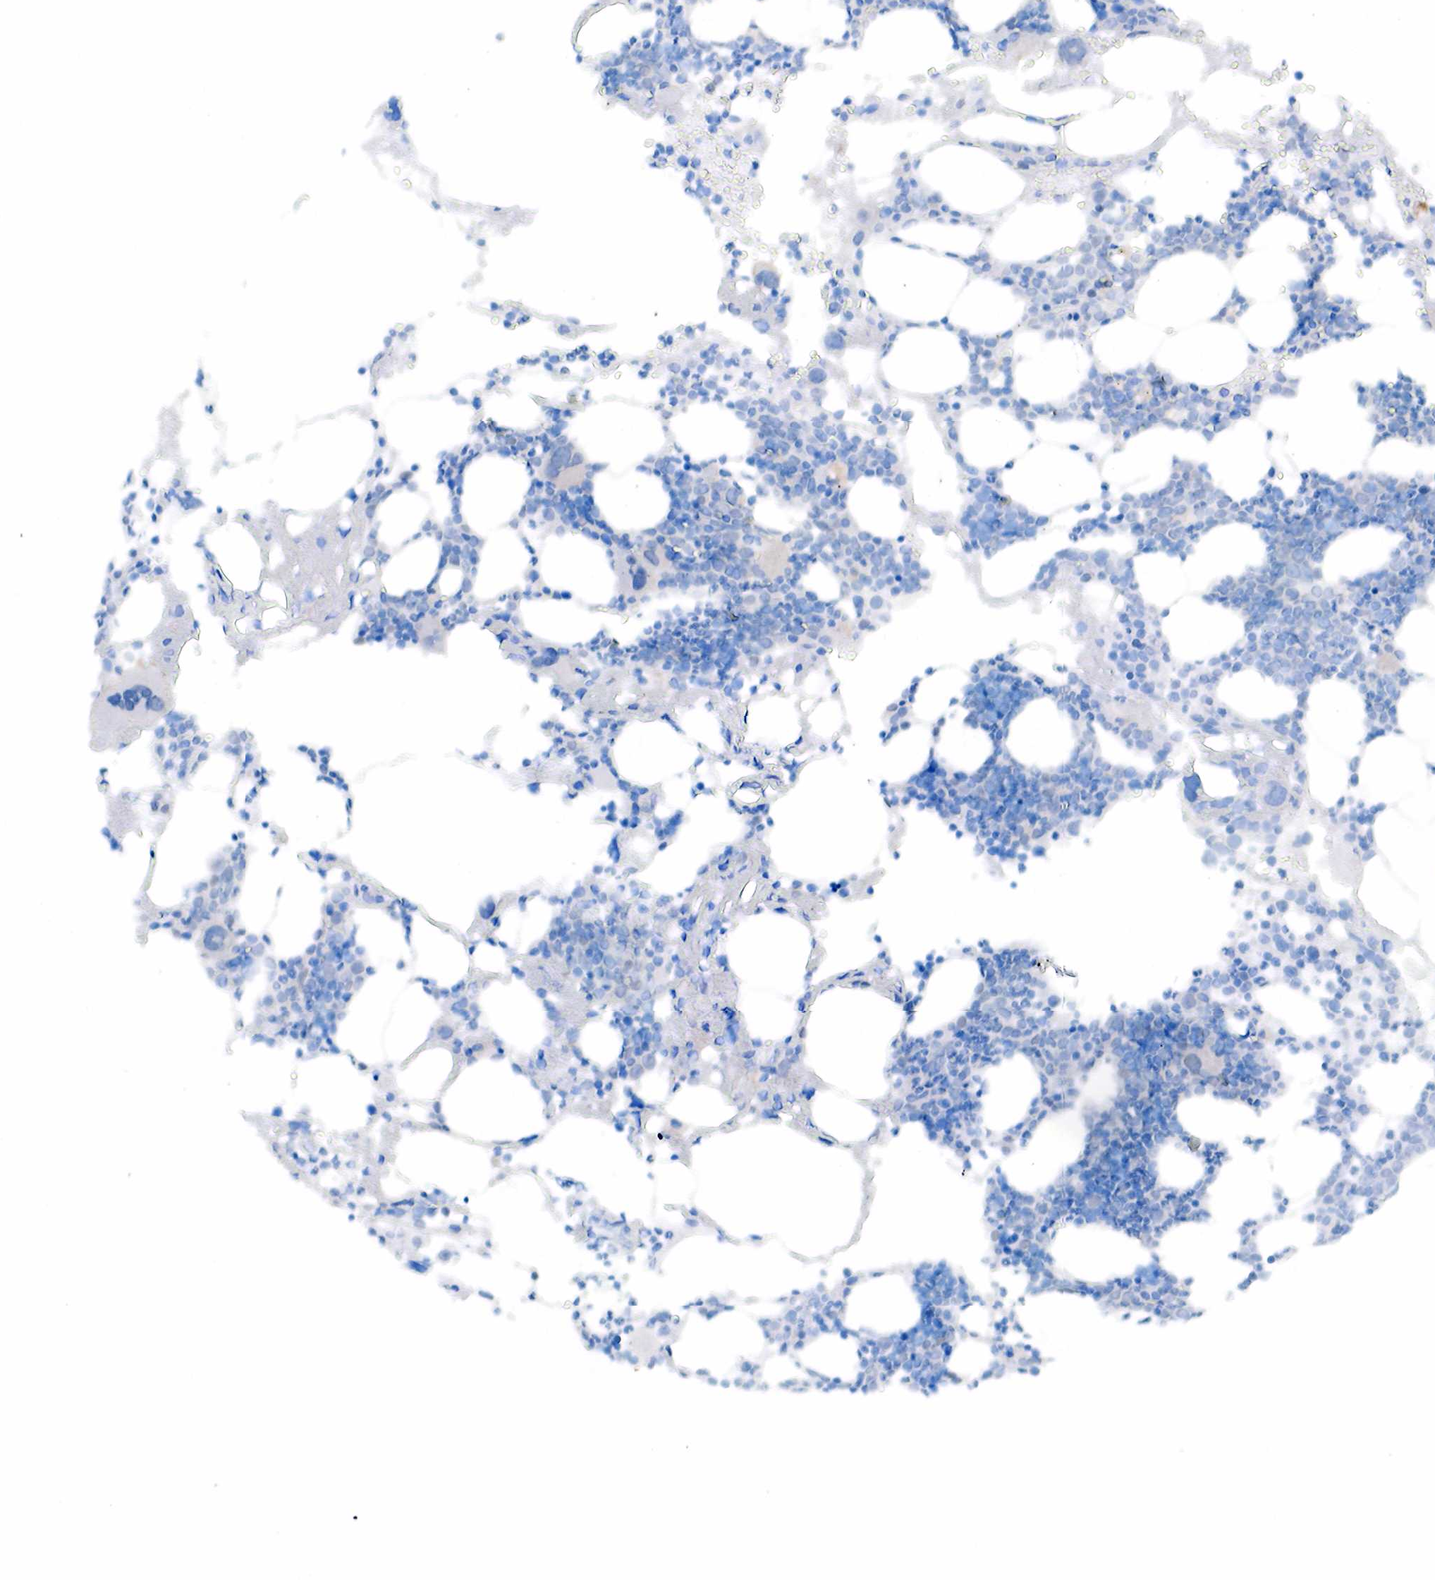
{"staining": {"intensity": "negative", "quantity": "none", "location": "none"}, "tissue": "bone marrow", "cell_type": "Hematopoietic cells", "image_type": "normal", "snomed": [{"axis": "morphology", "description": "Normal tissue, NOS"}, {"axis": "topography", "description": "Bone marrow"}], "caption": "High magnification brightfield microscopy of normal bone marrow stained with DAB (3,3'-diaminobenzidine) (brown) and counterstained with hematoxylin (blue): hematopoietic cells show no significant staining.", "gene": "PGR", "patient": {"sex": "male", "age": 75}}